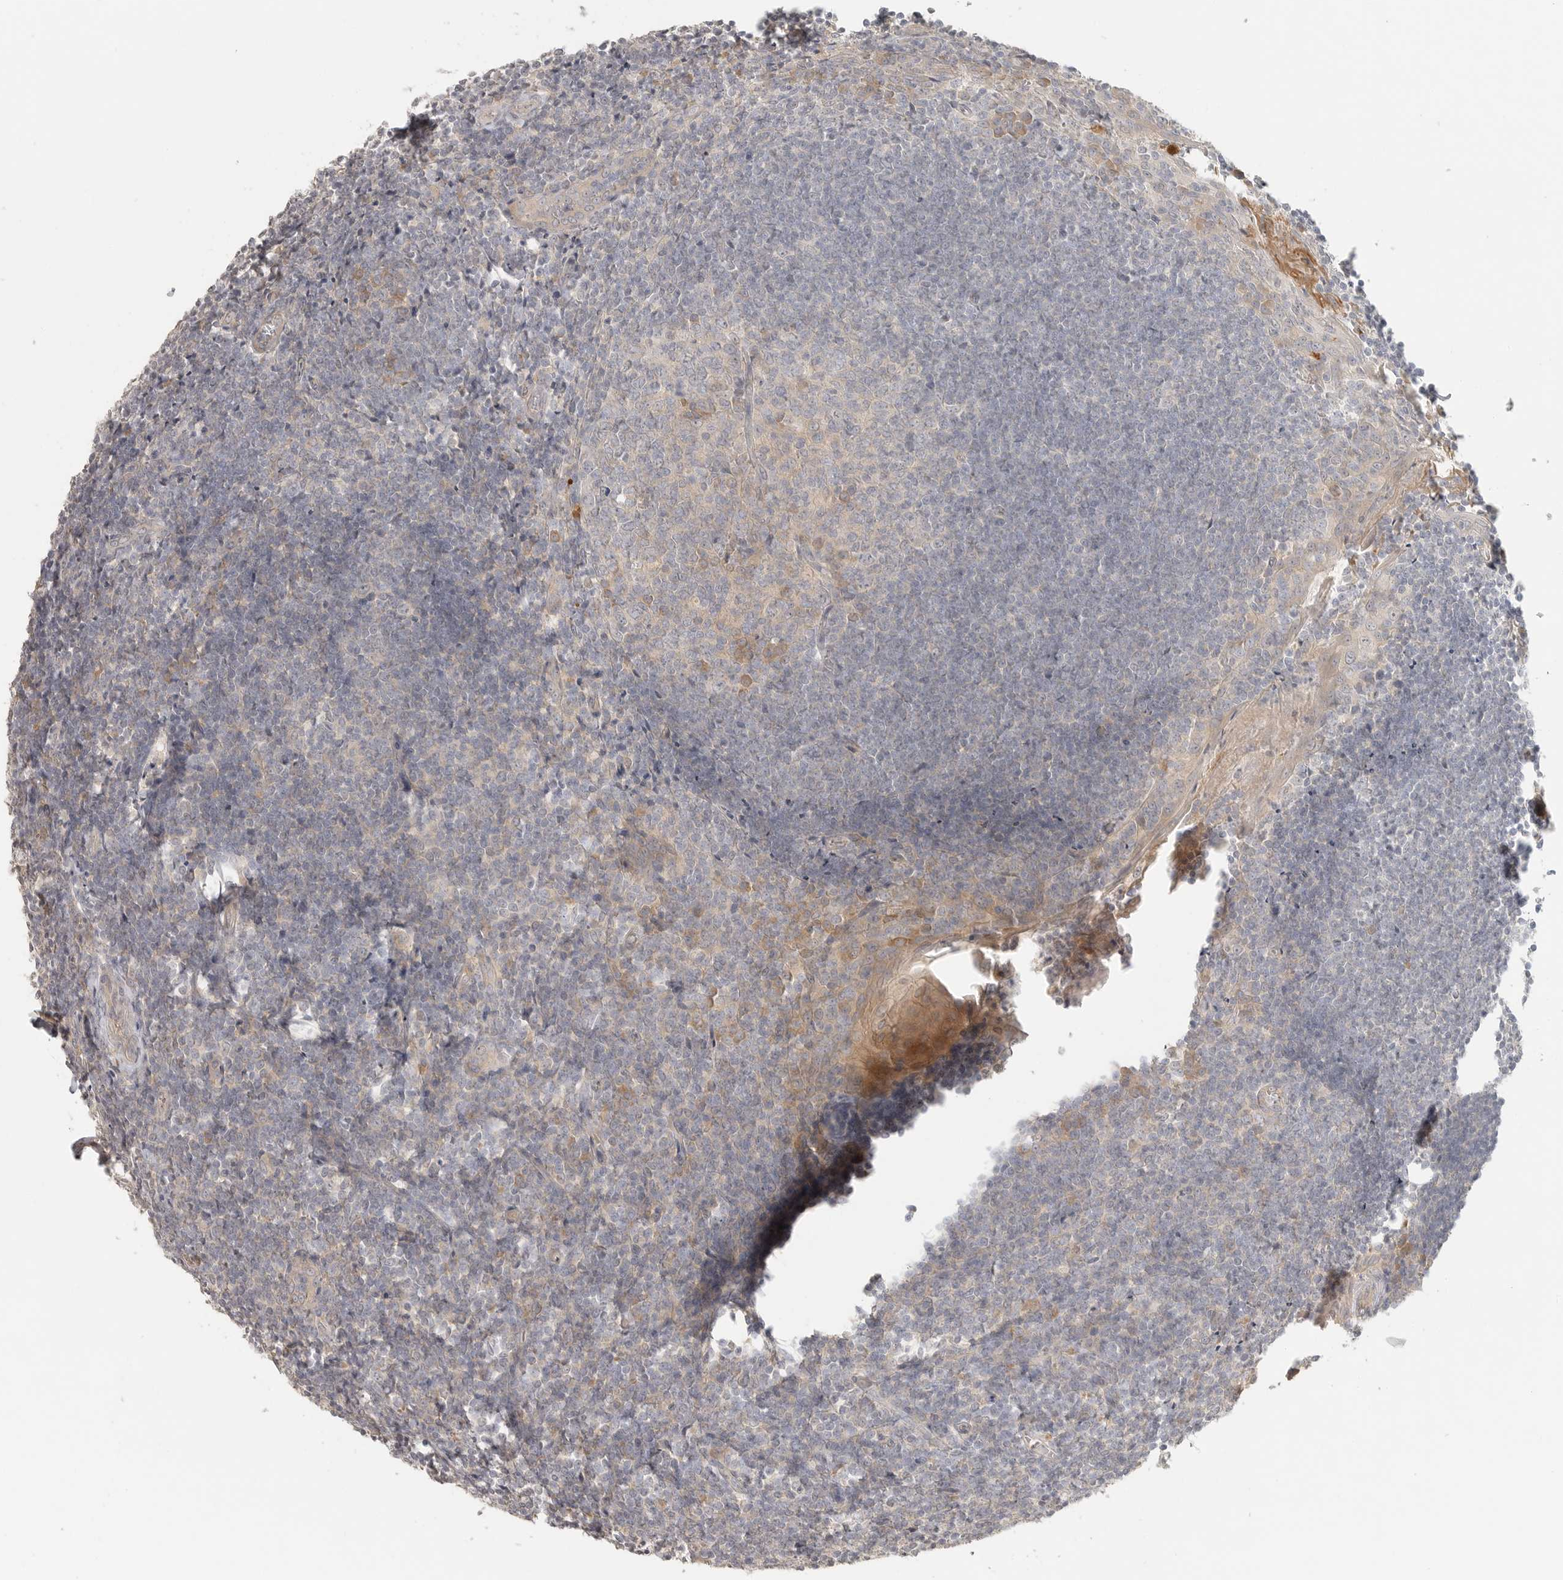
{"staining": {"intensity": "negative", "quantity": "none", "location": "none"}, "tissue": "tonsil", "cell_type": "Germinal center cells", "image_type": "normal", "snomed": [{"axis": "morphology", "description": "Normal tissue, NOS"}, {"axis": "topography", "description": "Tonsil"}], "caption": "IHC of benign human tonsil shows no positivity in germinal center cells. (DAB (3,3'-diaminobenzidine) immunohistochemistry with hematoxylin counter stain).", "gene": "HDAC6", "patient": {"sex": "male", "age": 27}}